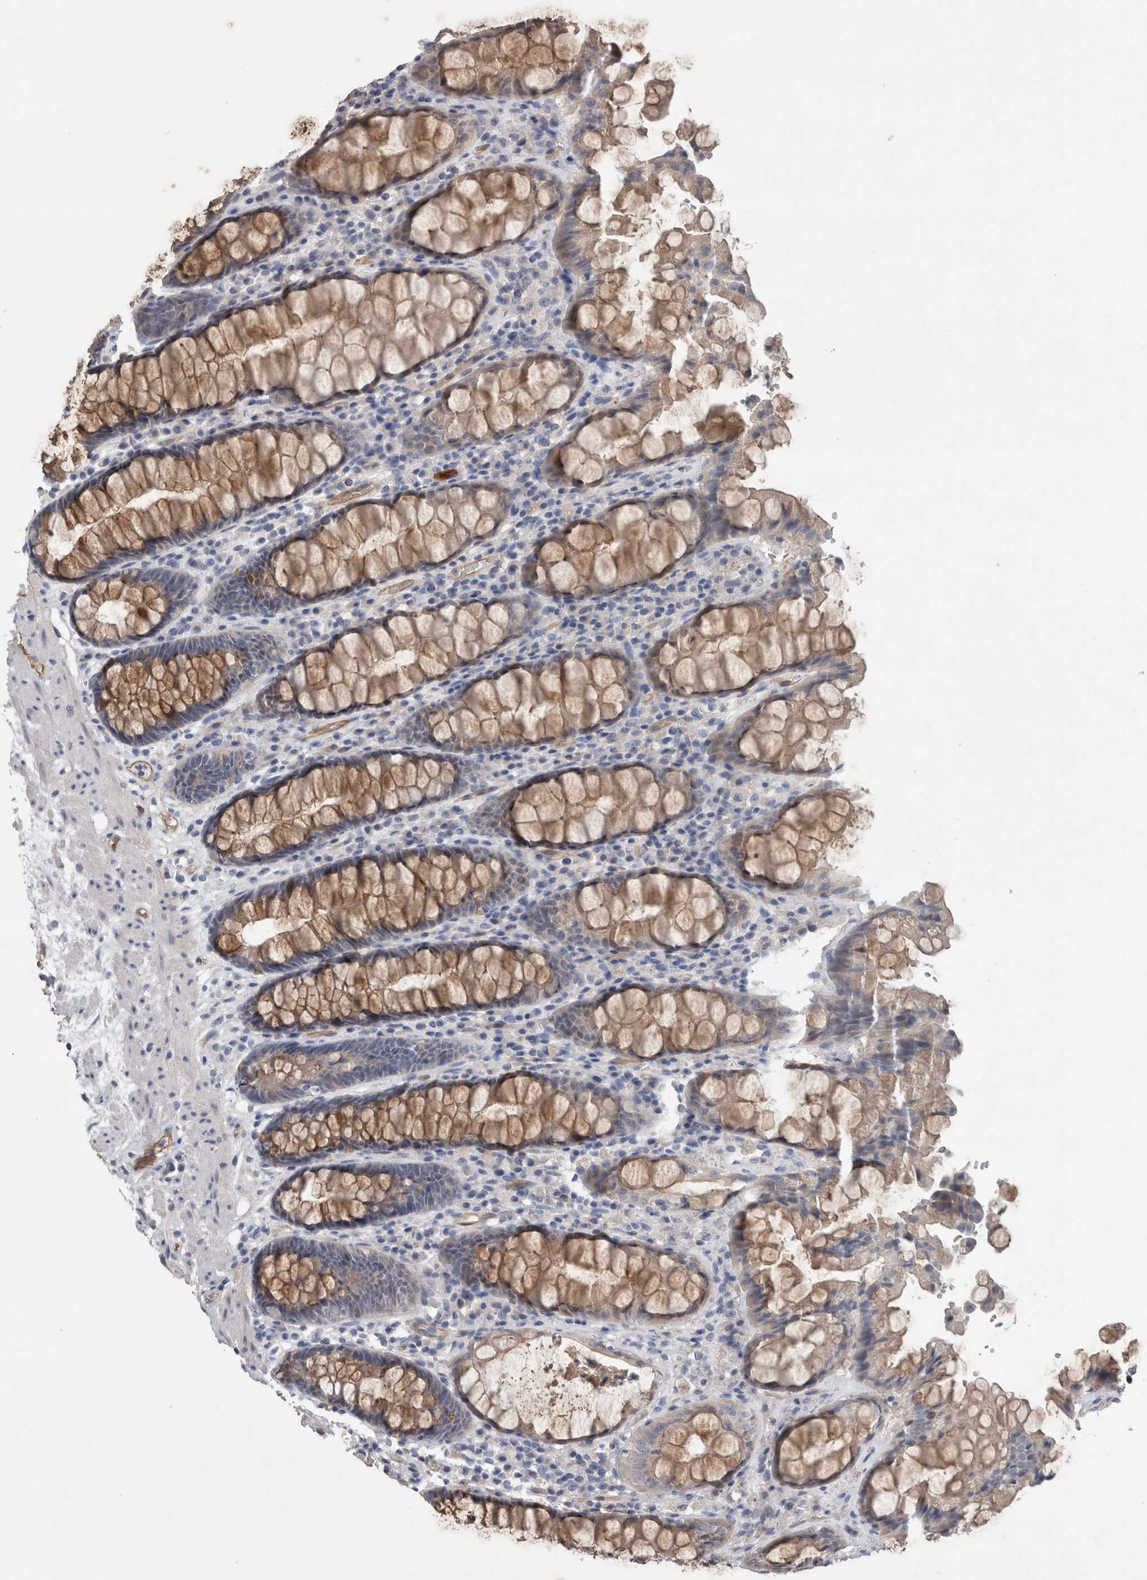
{"staining": {"intensity": "moderate", "quantity": ">75%", "location": "cytoplasmic/membranous"}, "tissue": "rectum", "cell_type": "Glandular cells", "image_type": "normal", "snomed": [{"axis": "morphology", "description": "Normal tissue, NOS"}, {"axis": "topography", "description": "Rectum"}], "caption": "This micrograph displays benign rectum stained with immunohistochemistry to label a protein in brown. The cytoplasmic/membranous of glandular cells show moderate positivity for the protein. Nuclei are counter-stained blue.", "gene": "BCAM", "patient": {"sex": "male", "age": 64}}